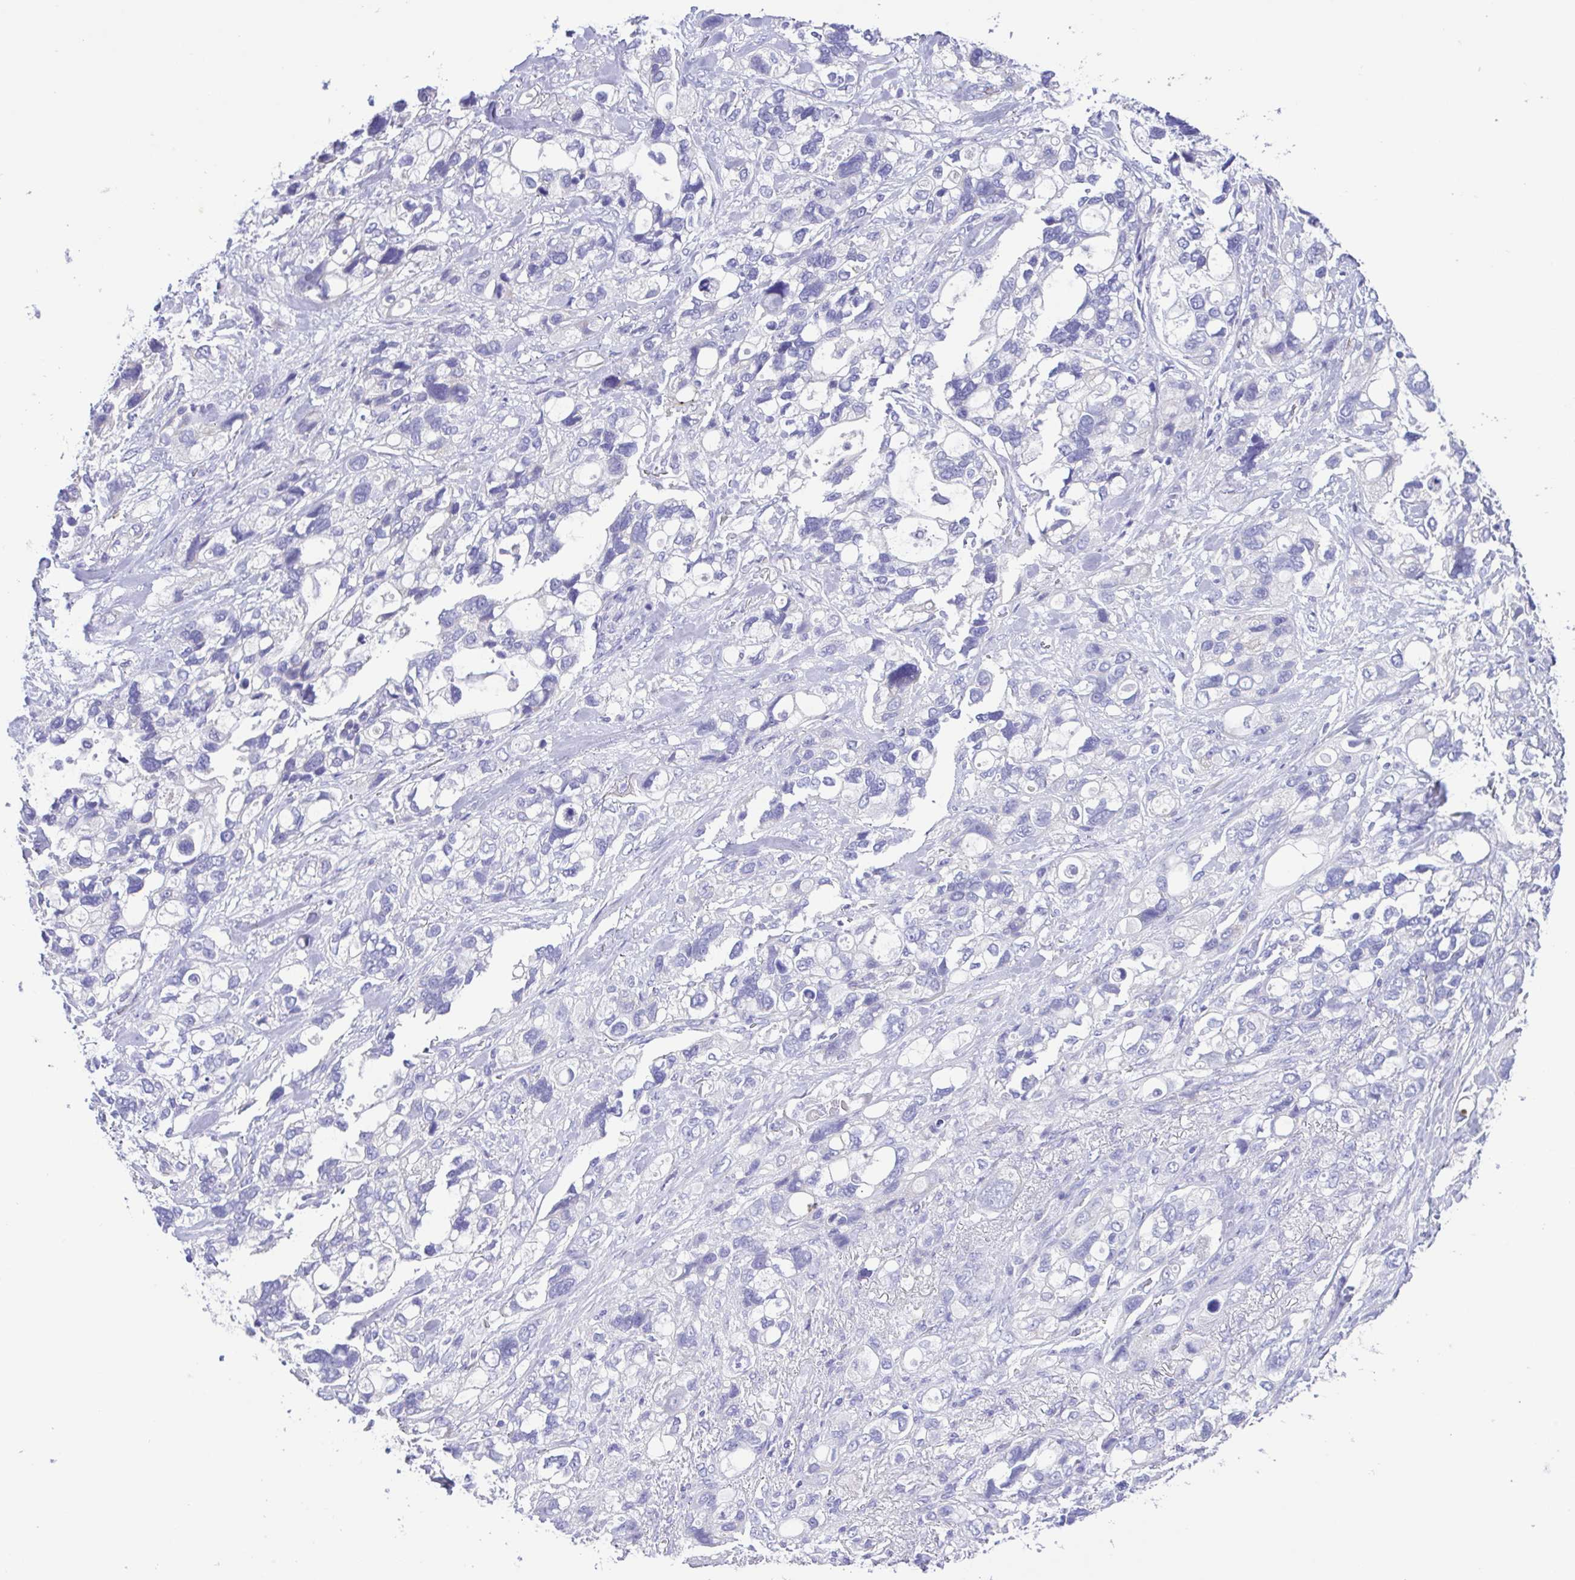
{"staining": {"intensity": "negative", "quantity": "none", "location": "none"}, "tissue": "stomach cancer", "cell_type": "Tumor cells", "image_type": "cancer", "snomed": [{"axis": "morphology", "description": "Adenocarcinoma, NOS"}, {"axis": "topography", "description": "Stomach, upper"}], "caption": "Stomach cancer (adenocarcinoma) was stained to show a protein in brown. There is no significant staining in tumor cells. Brightfield microscopy of immunohistochemistry stained with DAB (brown) and hematoxylin (blue), captured at high magnification.", "gene": "CD72", "patient": {"sex": "female", "age": 81}}